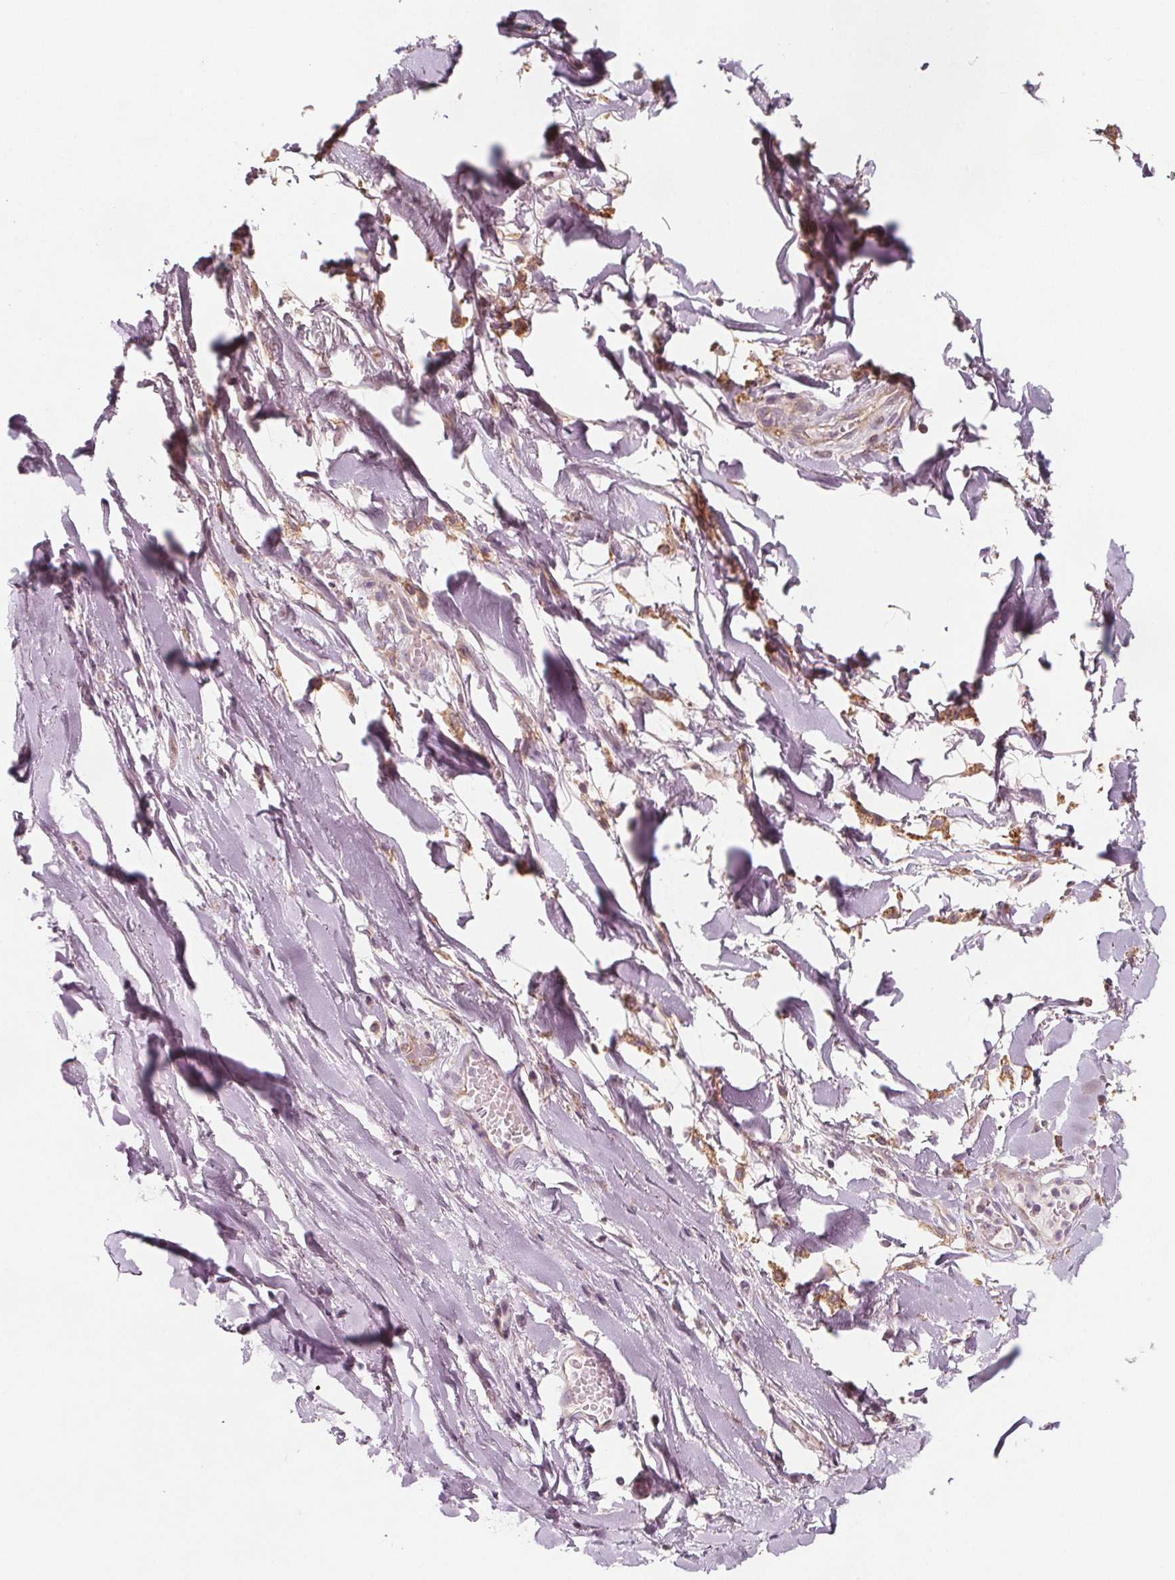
{"staining": {"intensity": "negative", "quantity": "none", "location": "none"}, "tissue": "adipose tissue", "cell_type": "Adipocytes", "image_type": "normal", "snomed": [{"axis": "morphology", "description": "Normal tissue, NOS"}, {"axis": "topography", "description": "Cartilage tissue"}, {"axis": "topography", "description": "Nasopharynx"}, {"axis": "topography", "description": "Thyroid gland"}], "caption": "This histopathology image is of benign adipose tissue stained with immunohistochemistry to label a protein in brown with the nuclei are counter-stained blue. There is no staining in adipocytes. The staining is performed using DAB (3,3'-diaminobenzidine) brown chromogen with nuclei counter-stained in using hematoxylin.", "gene": "ADAM33", "patient": {"sex": "male", "age": 63}}